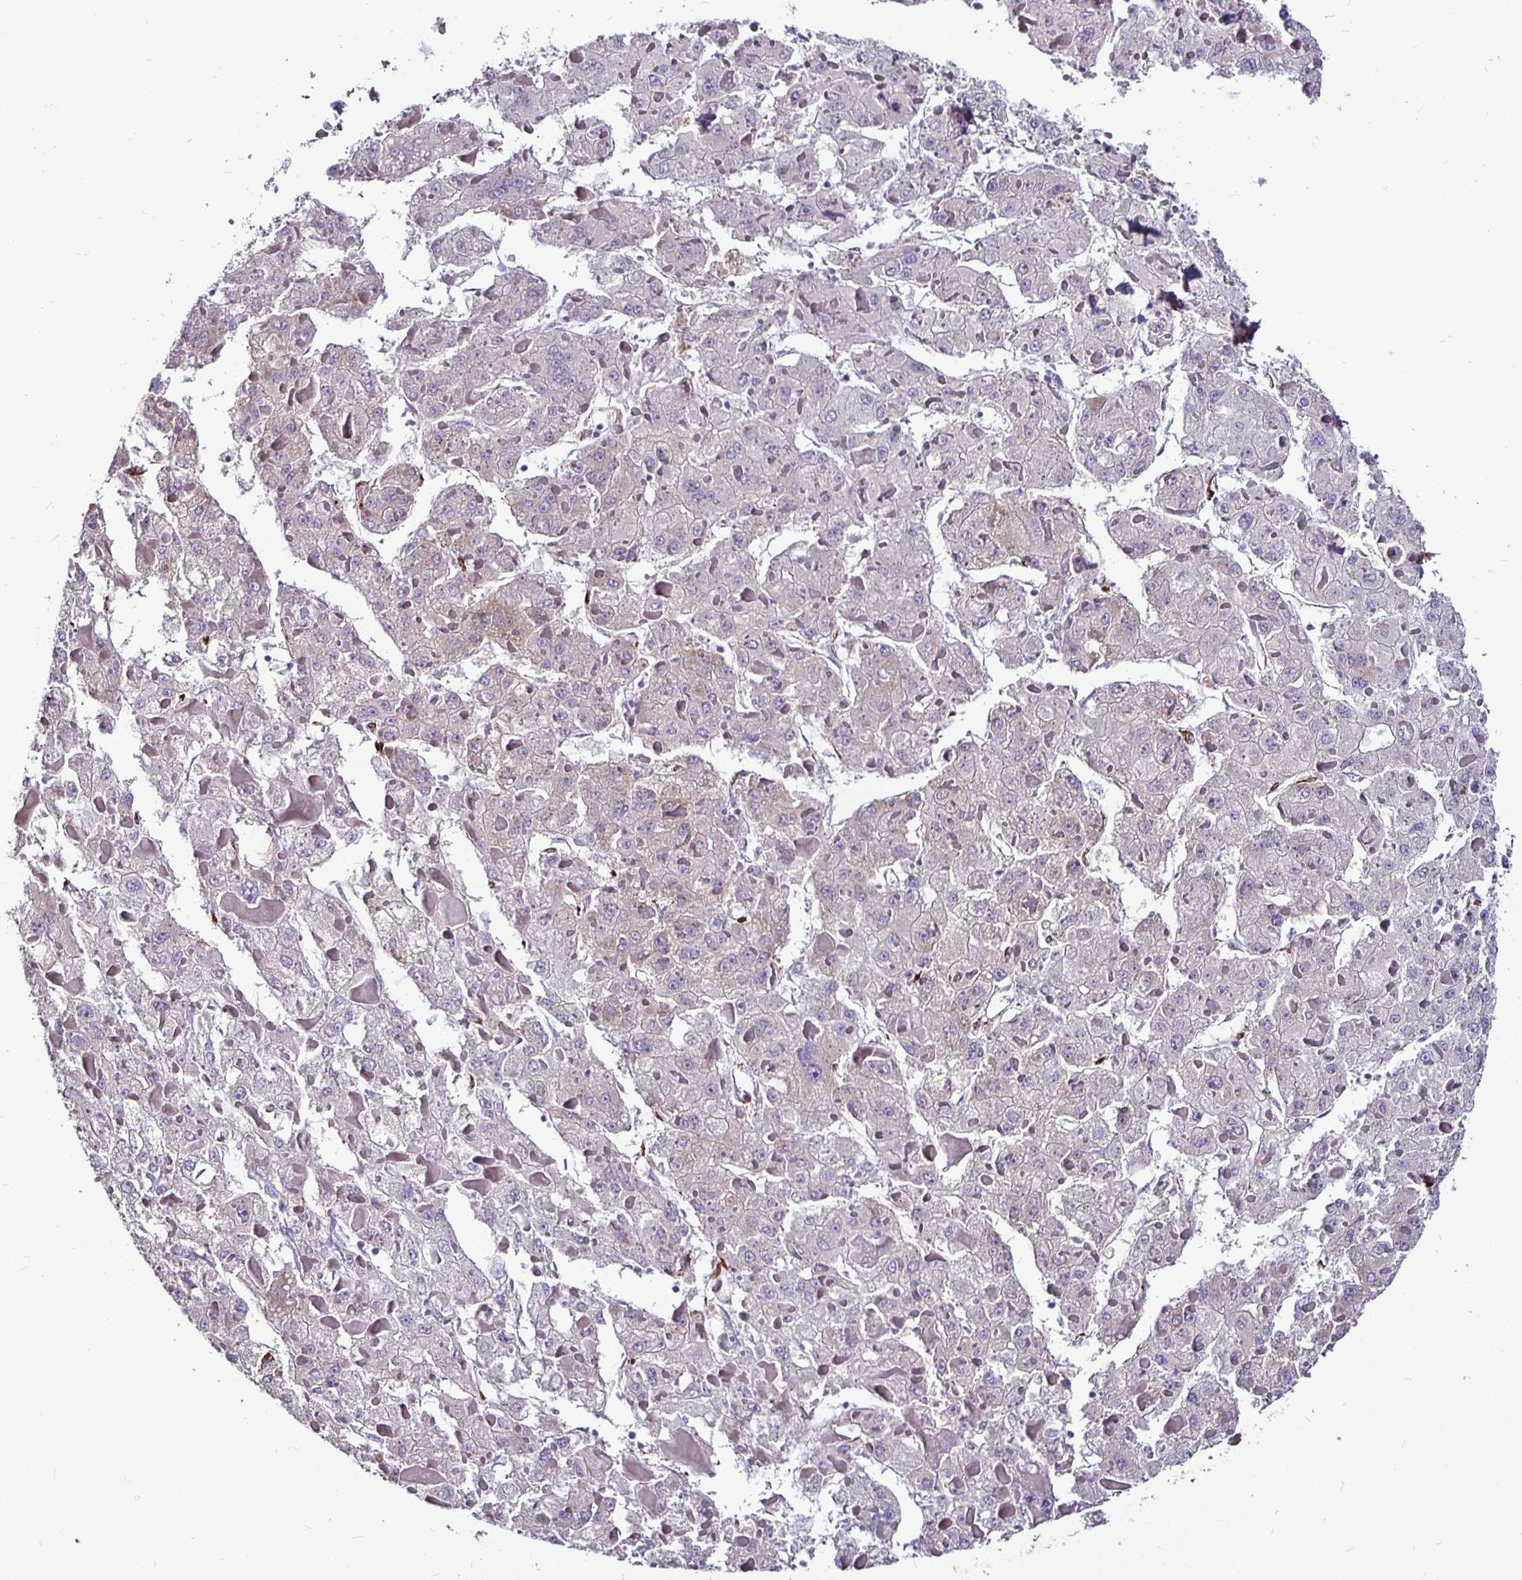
{"staining": {"intensity": "negative", "quantity": "none", "location": "none"}, "tissue": "liver cancer", "cell_type": "Tumor cells", "image_type": "cancer", "snomed": [{"axis": "morphology", "description": "Carcinoma, Hepatocellular, NOS"}, {"axis": "topography", "description": "Liver"}], "caption": "IHC micrograph of neoplastic tissue: liver hepatocellular carcinoma stained with DAB (3,3'-diaminobenzidine) demonstrates no significant protein staining in tumor cells.", "gene": "P4HA2", "patient": {"sex": "female", "age": 73}}